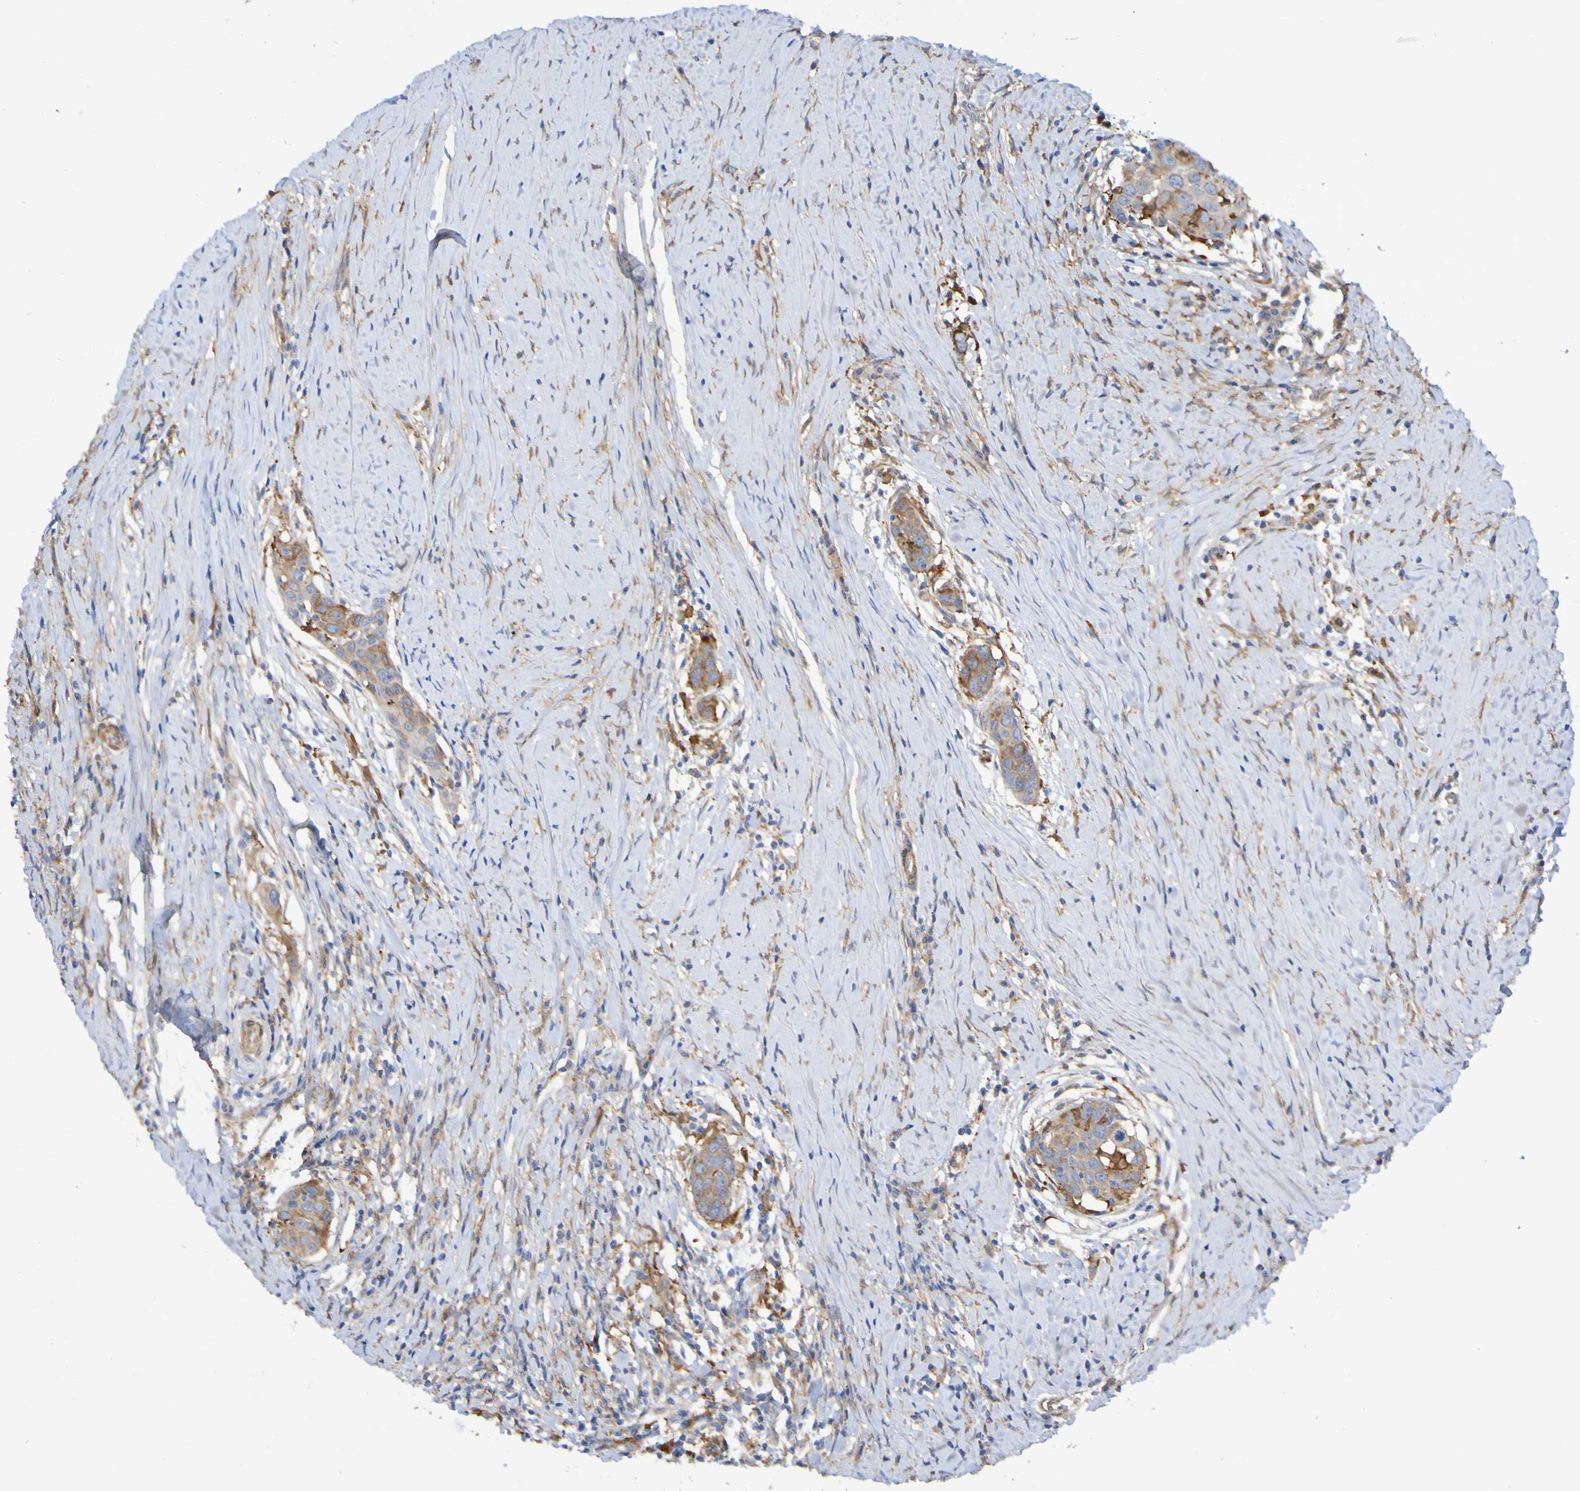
{"staining": {"intensity": "moderate", "quantity": ">75%", "location": "cytoplasmic/membranous"}, "tissue": "head and neck cancer", "cell_type": "Tumor cells", "image_type": "cancer", "snomed": [{"axis": "morphology", "description": "Squamous cell carcinoma, NOS"}, {"axis": "topography", "description": "Oral tissue"}, {"axis": "topography", "description": "Head-Neck"}], "caption": "Head and neck squamous cell carcinoma was stained to show a protein in brown. There is medium levels of moderate cytoplasmic/membranous staining in about >75% of tumor cells. (Brightfield microscopy of DAB IHC at high magnification).", "gene": "SCRG1", "patient": {"sex": "female", "age": 50}}